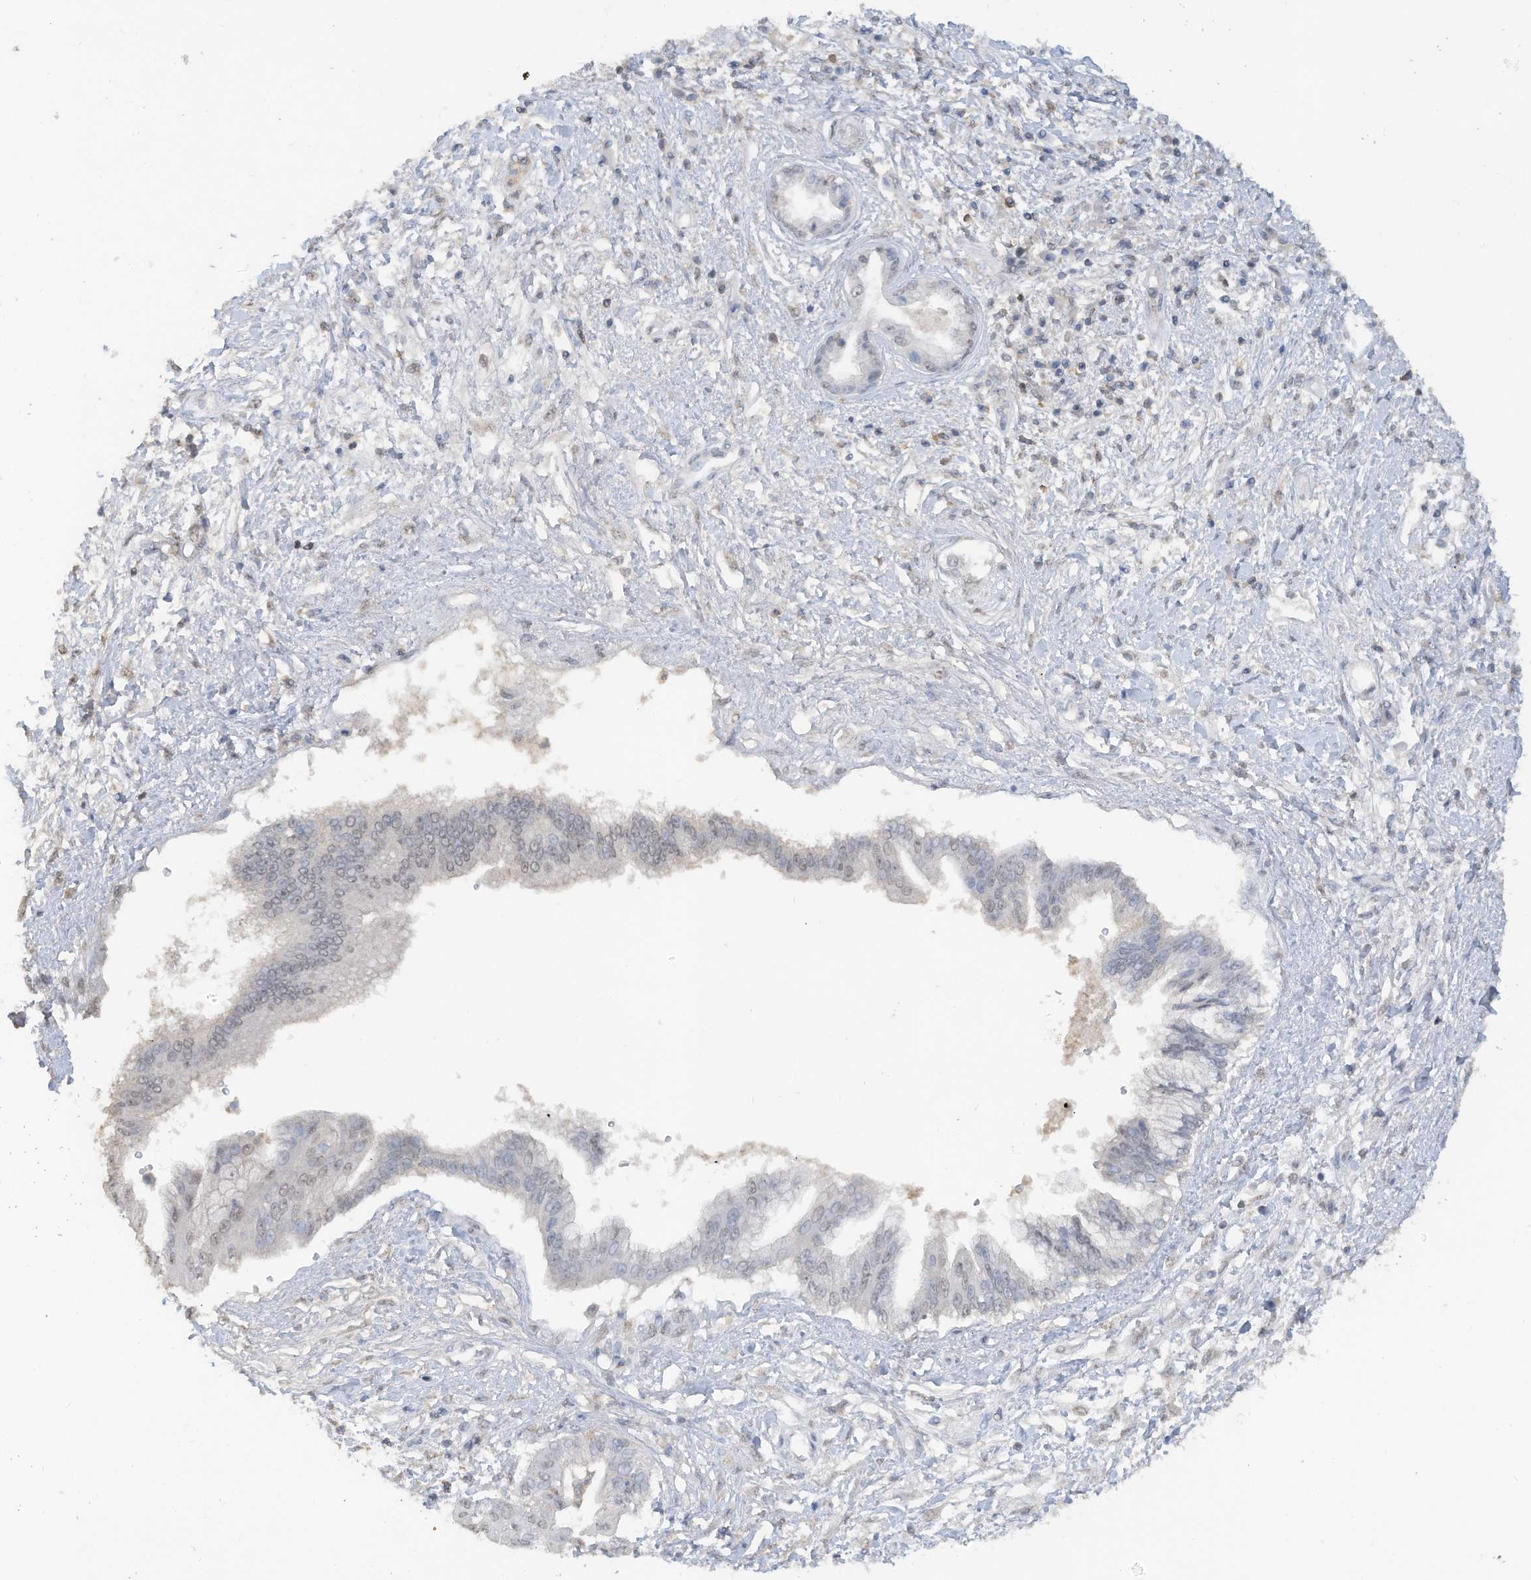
{"staining": {"intensity": "weak", "quantity": "<25%", "location": "nuclear"}, "tissue": "pancreatic cancer", "cell_type": "Tumor cells", "image_type": "cancer", "snomed": [{"axis": "morphology", "description": "Adenocarcinoma, NOS"}, {"axis": "topography", "description": "Pancreas"}], "caption": "Immunohistochemistry image of neoplastic tissue: pancreatic adenocarcinoma stained with DAB (3,3'-diaminobenzidine) displays no significant protein positivity in tumor cells.", "gene": "HAS3", "patient": {"sex": "female", "age": 56}}